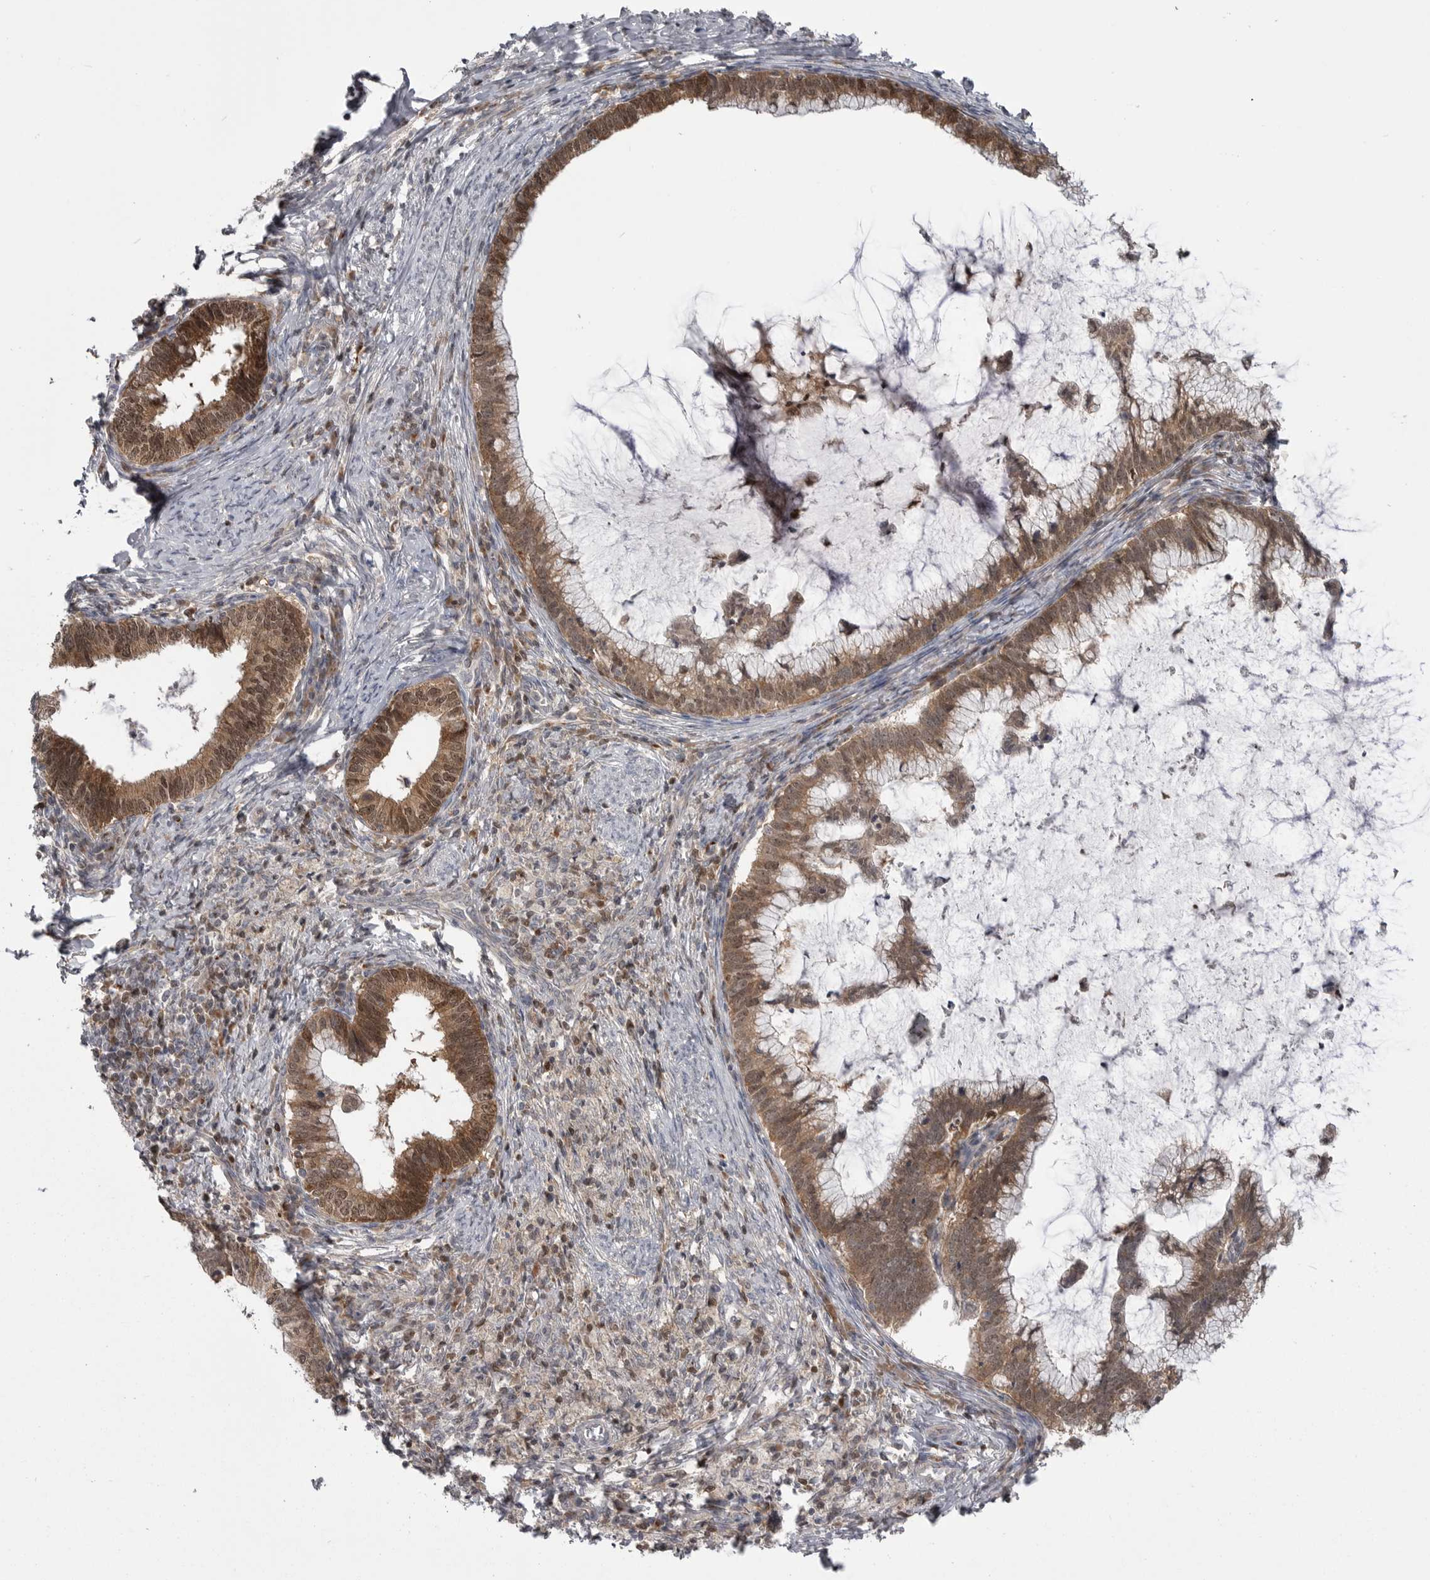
{"staining": {"intensity": "moderate", "quantity": ">75%", "location": "cytoplasmic/membranous,nuclear"}, "tissue": "cervical cancer", "cell_type": "Tumor cells", "image_type": "cancer", "snomed": [{"axis": "morphology", "description": "Adenocarcinoma, NOS"}, {"axis": "topography", "description": "Cervix"}], "caption": "Tumor cells reveal medium levels of moderate cytoplasmic/membranous and nuclear expression in approximately >75% of cells in human cervical cancer (adenocarcinoma). The staining was performed using DAB to visualize the protein expression in brown, while the nuclei were stained in blue with hematoxylin (Magnification: 20x).", "gene": "MAPK13", "patient": {"sex": "female", "age": 36}}